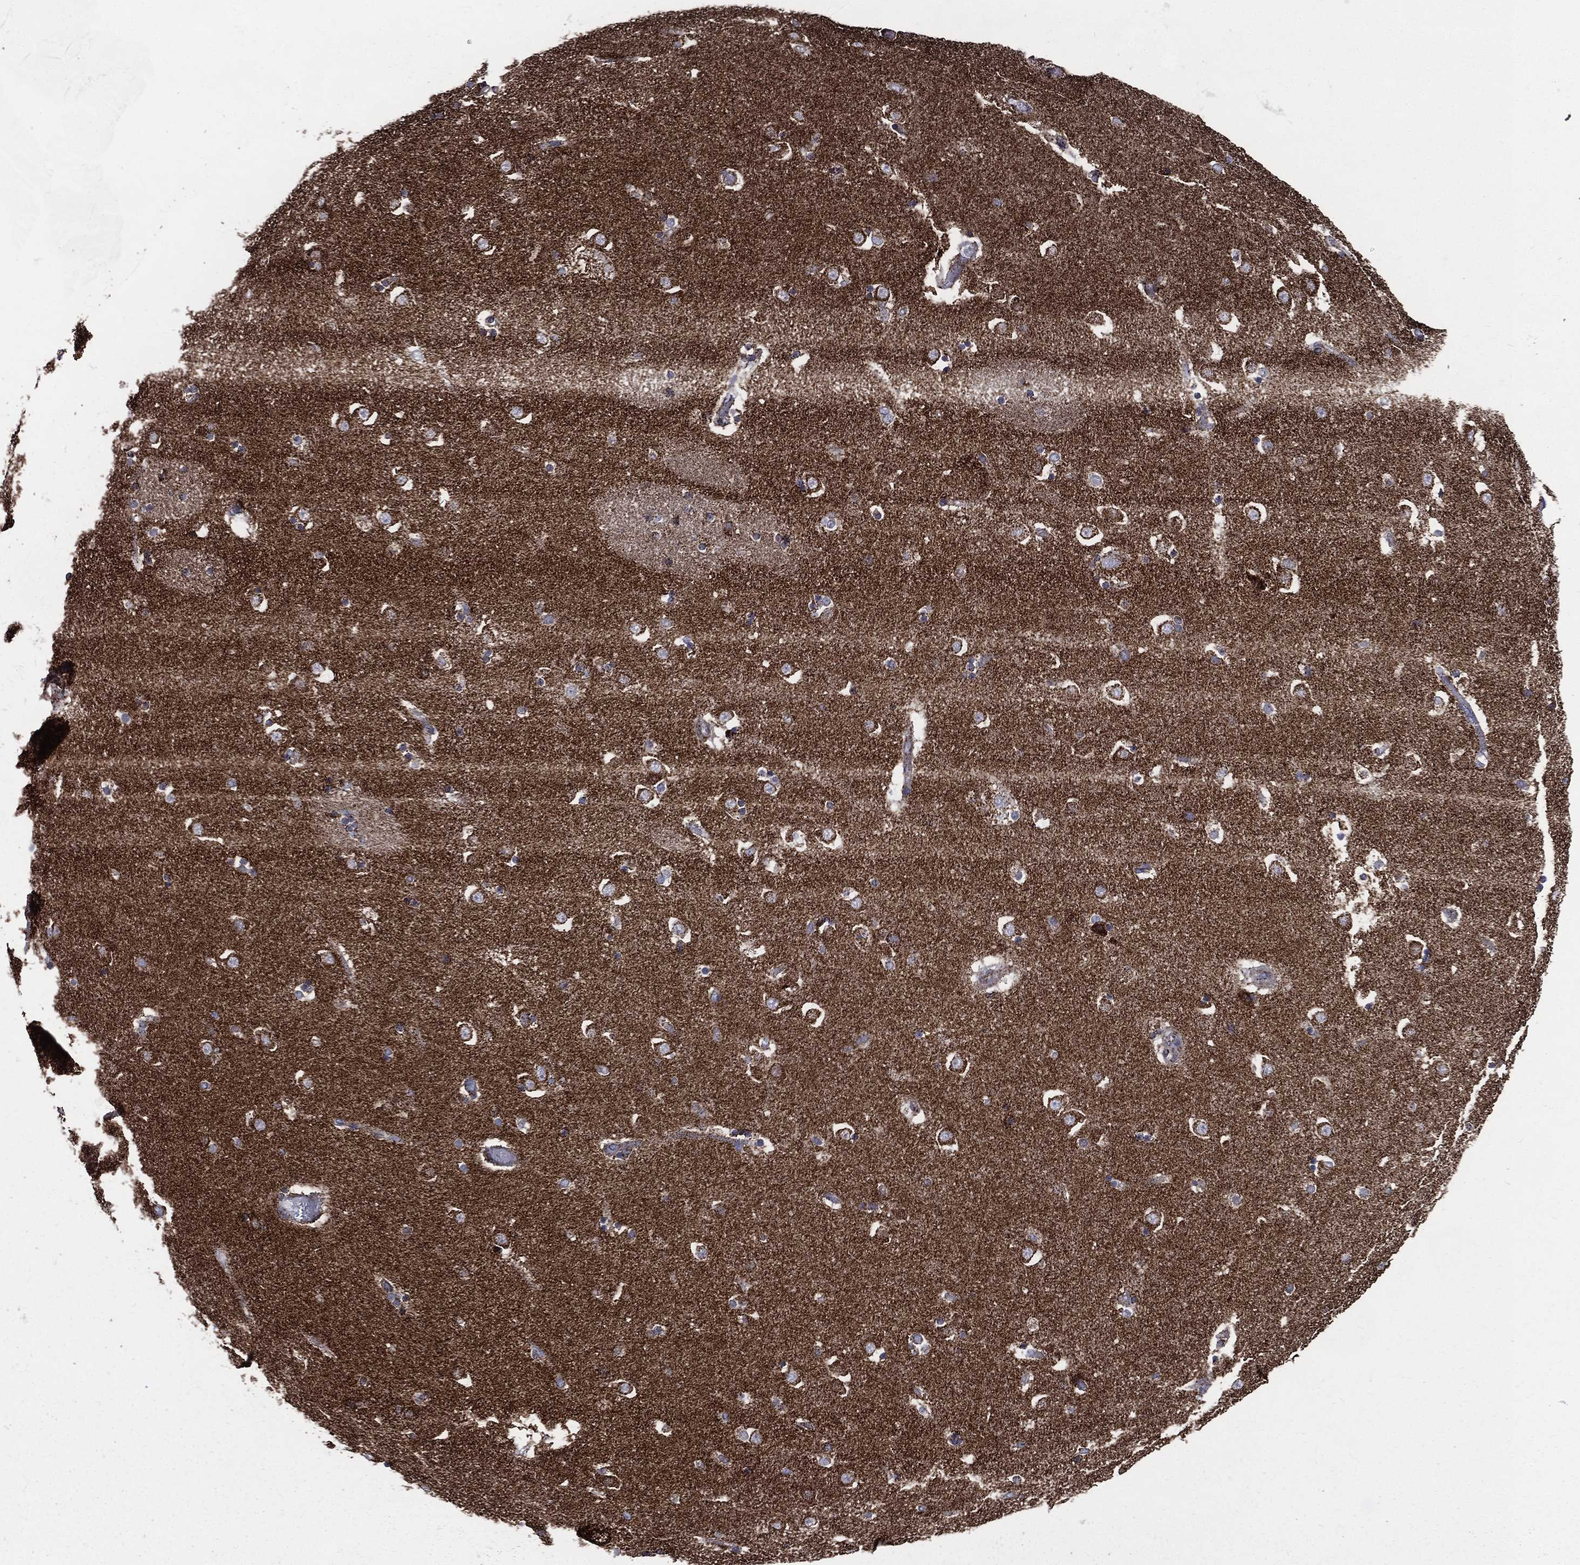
{"staining": {"intensity": "strong", "quantity": "<25%", "location": "cytoplasmic/membranous"}, "tissue": "caudate", "cell_type": "Glial cells", "image_type": "normal", "snomed": [{"axis": "morphology", "description": "Normal tissue, NOS"}, {"axis": "topography", "description": "Lateral ventricle wall"}], "caption": "High-power microscopy captured an immunohistochemistry image of benign caudate, revealing strong cytoplasmic/membranous expression in about <25% of glial cells.", "gene": "GOT2", "patient": {"sex": "male", "age": 51}}